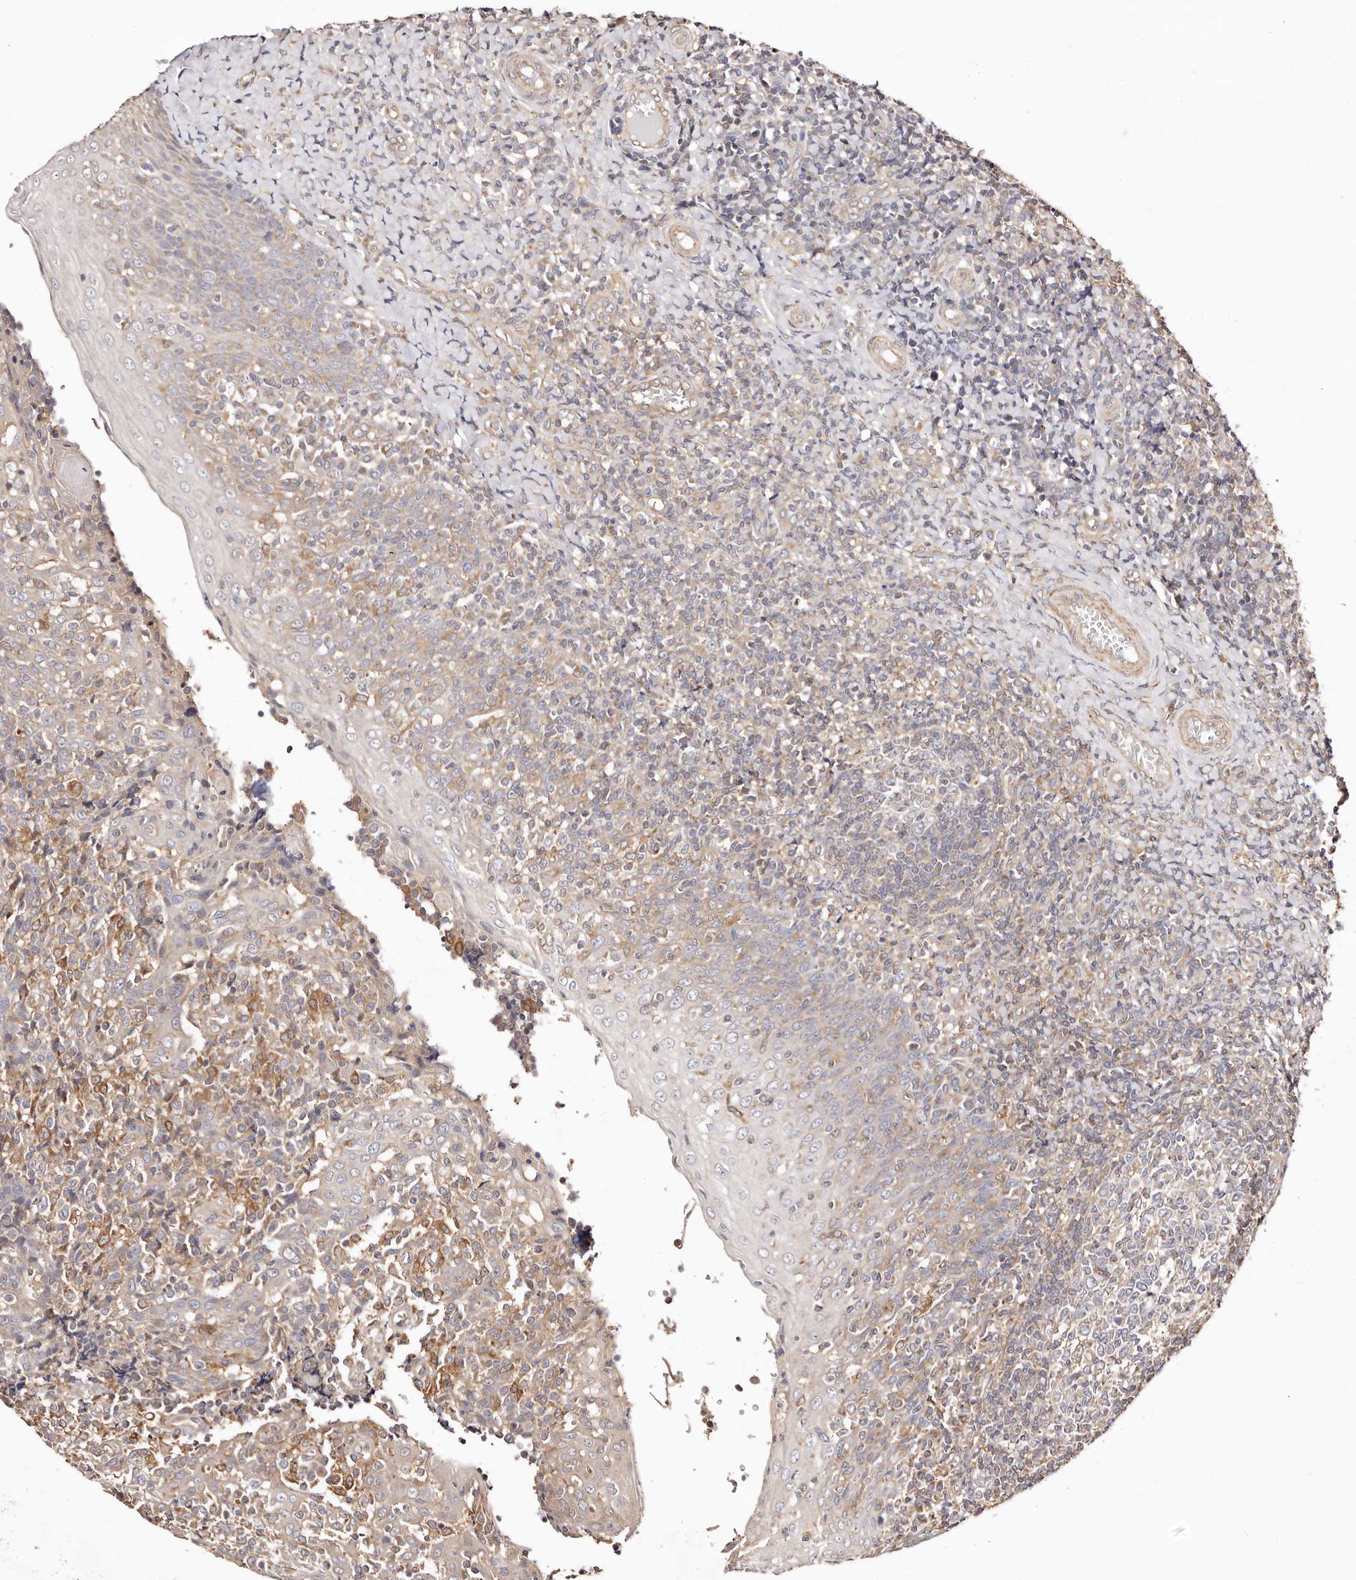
{"staining": {"intensity": "weak", "quantity": "25%-75%", "location": "cytoplasmic/membranous"}, "tissue": "tonsil", "cell_type": "Non-germinal center cells", "image_type": "normal", "snomed": [{"axis": "morphology", "description": "Normal tissue, NOS"}, {"axis": "topography", "description": "Tonsil"}], "caption": "The histopathology image displays a brown stain indicating the presence of a protein in the cytoplasmic/membranous of non-germinal center cells in tonsil. Nuclei are stained in blue.", "gene": "MAPK1", "patient": {"sex": "female", "age": 19}}